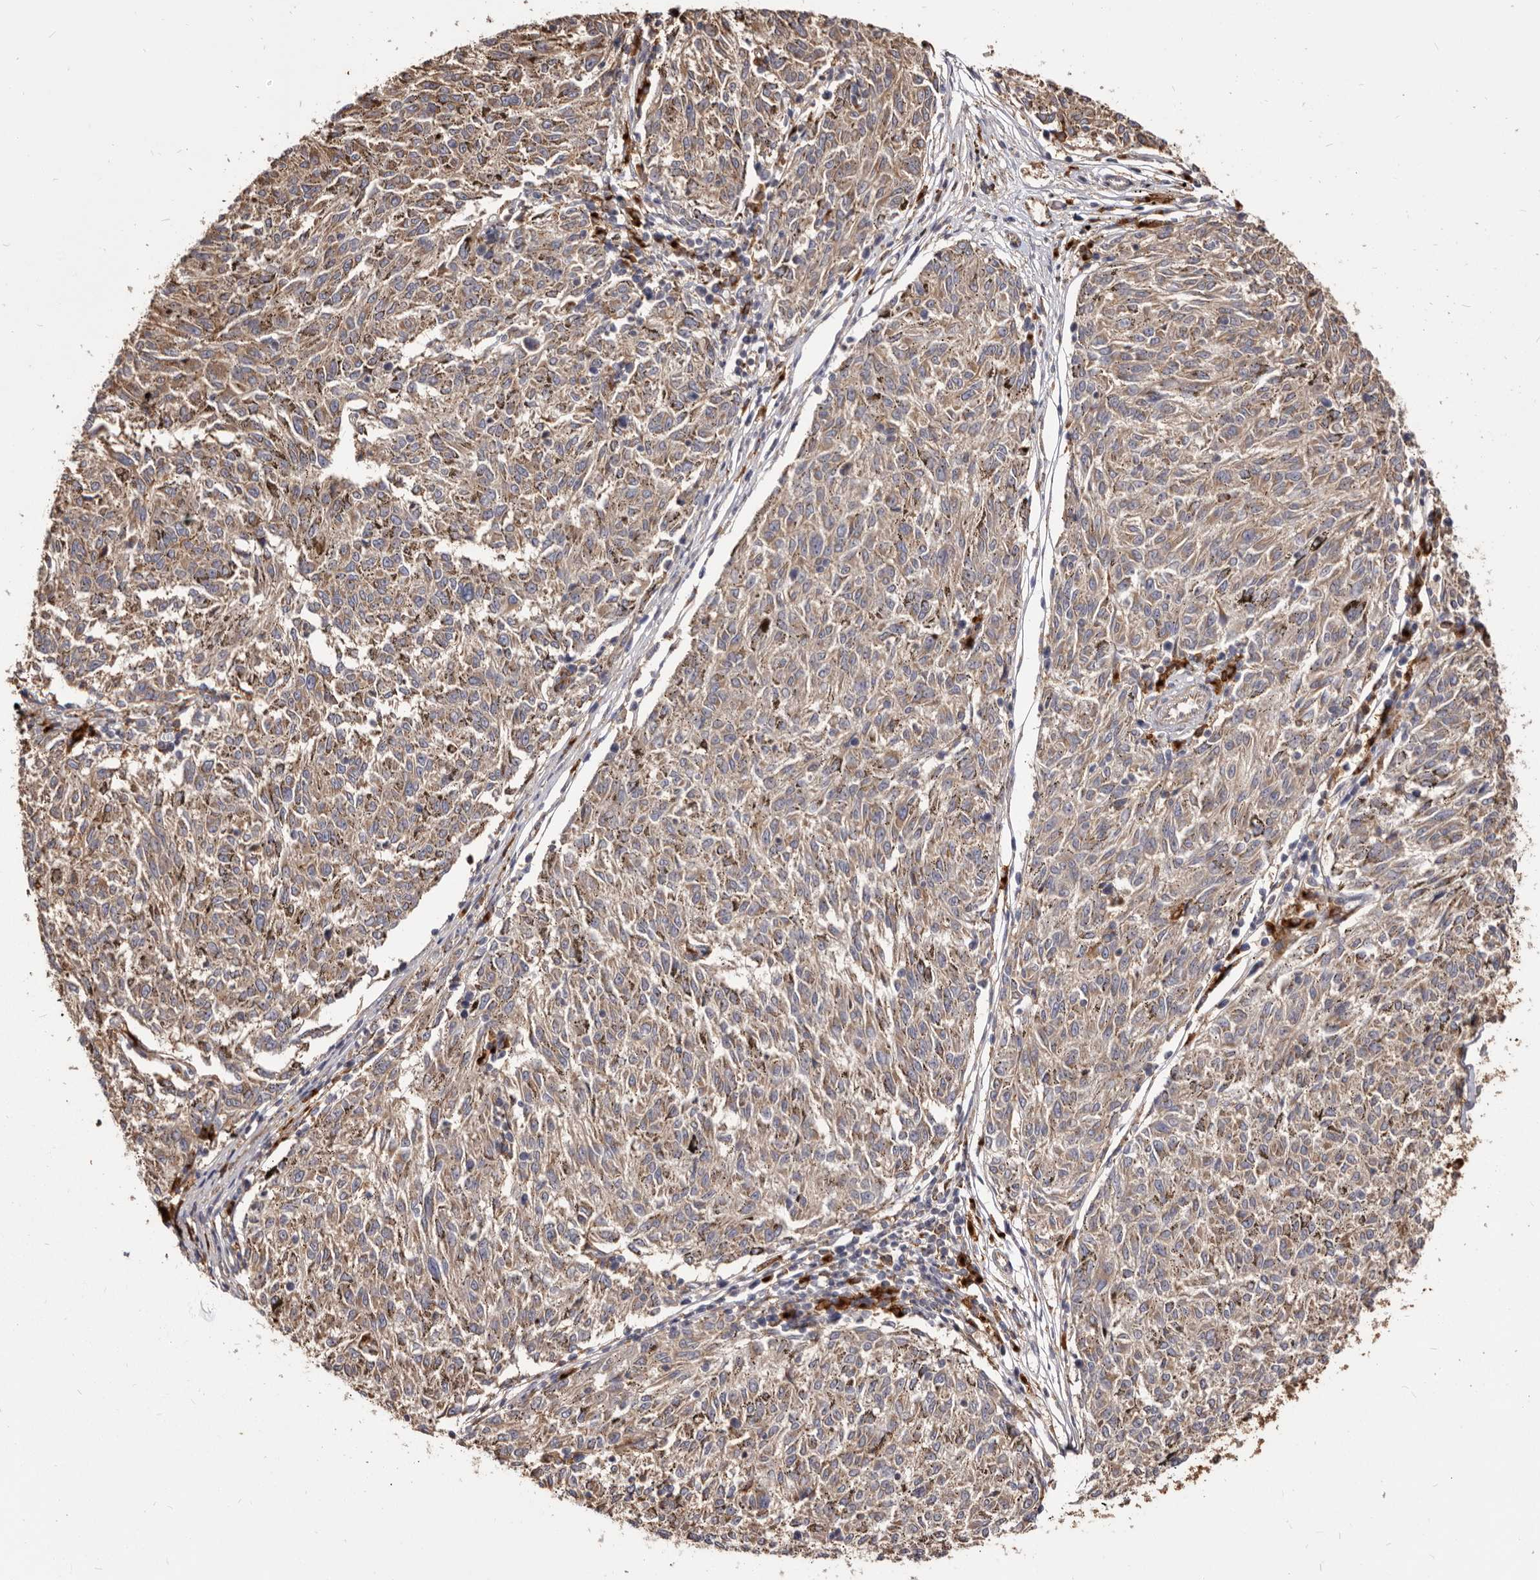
{"staining": {"intensity": "weak", "quantity": ">75%", "location": "cytoplasmic/membranous"}, "tissue": "melanoma", "cell_type": "Tumor cells", "image_type": "cancer", "snomed": [{"axis": "morphology", "description": "Malignant melanoma, NOS"}, {"axis": "topography", "description": "Skin"}], "caption": "Immunohistochemical staining of melanoma shows low levels of weak cytoplasmic/membranous protein expression in approximately >75% of tumor cells.", "gene": "TPD52", "patient": {"sex": "female", "age": 72}}